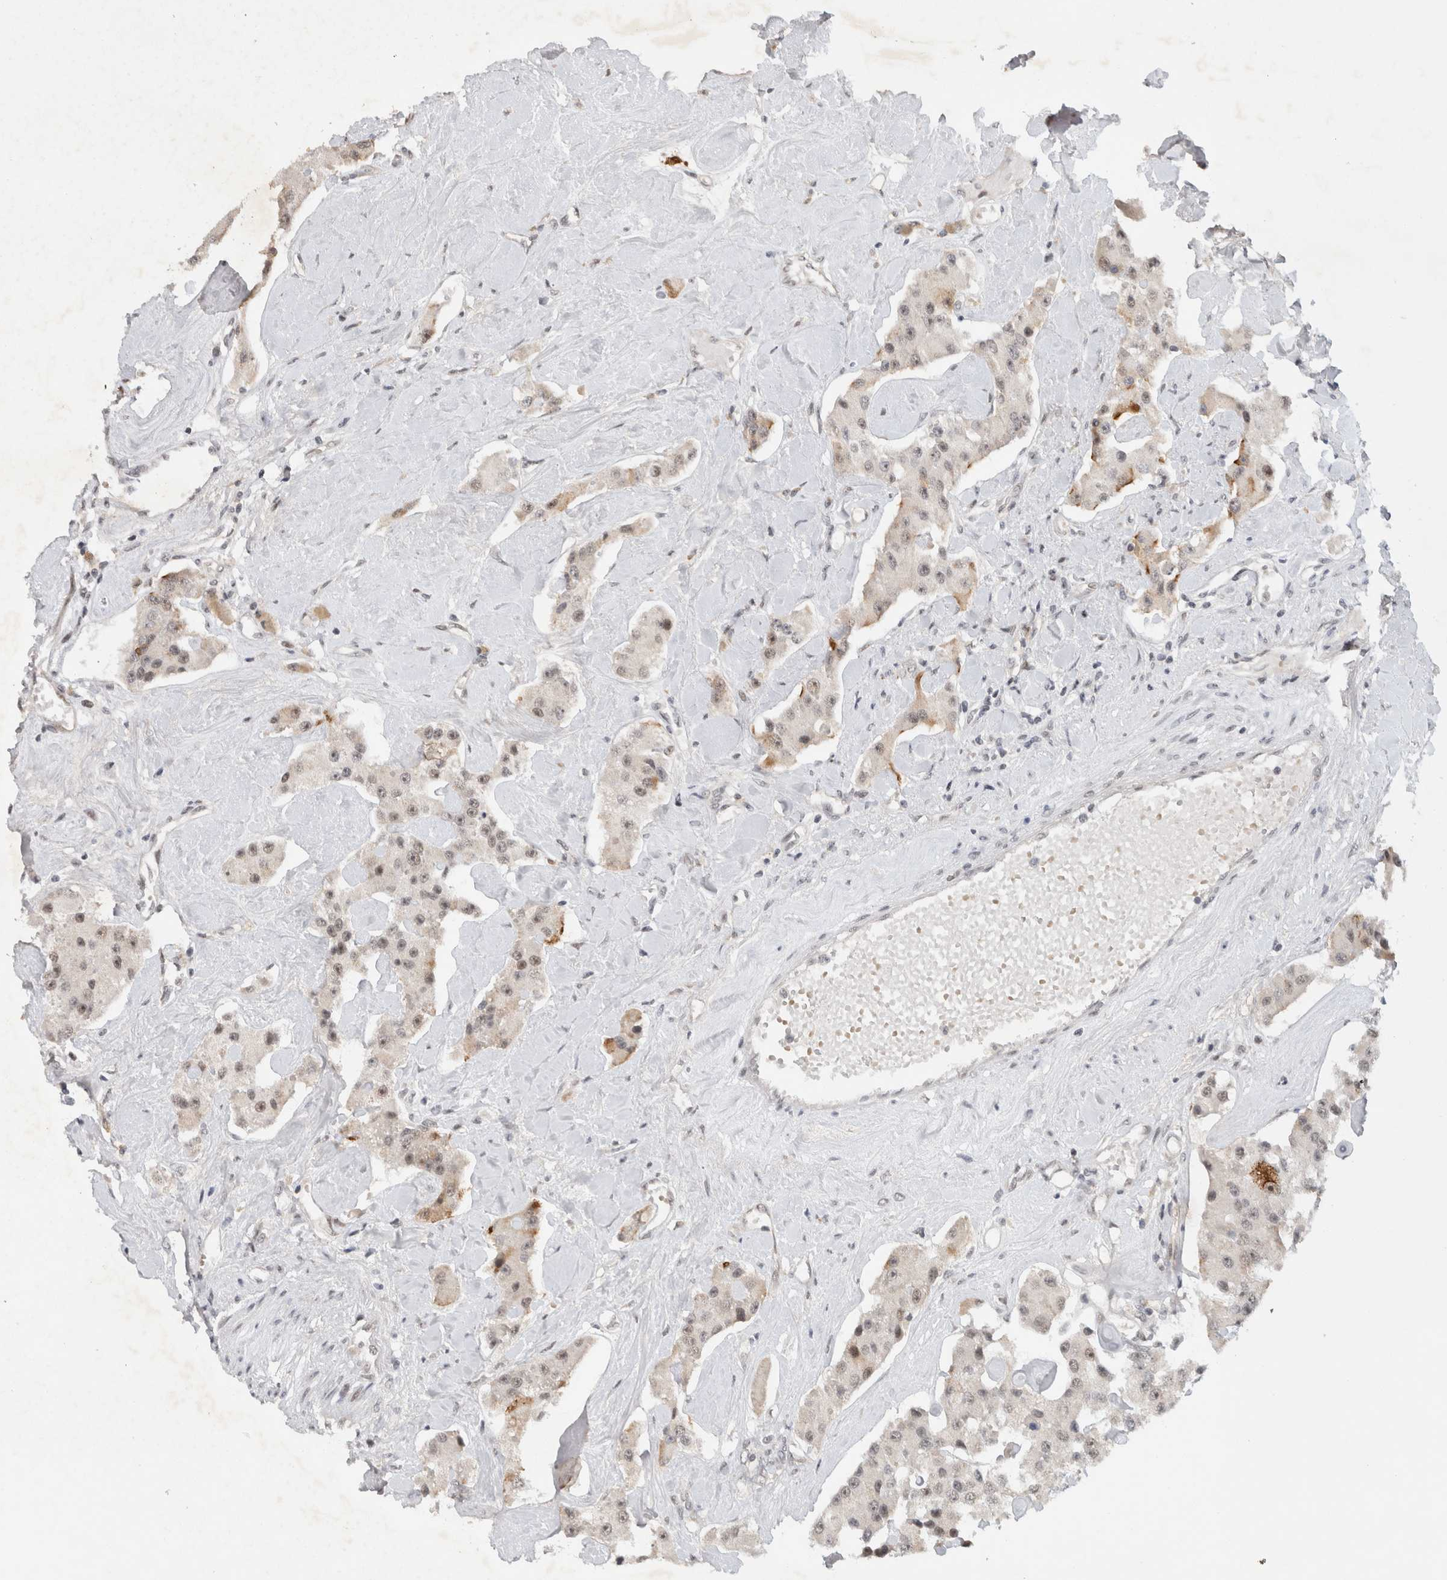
{"staining": {"intensity": "moderate", "quantity": "<25%", "location": "cytoplasmic/membranous,nuclear"}, "tissue": "carcinoid", "cell_type": "Tumor cells", "image_type": "cancer", "snomed": [{"axis": "morphology", "description": "Carcinoid, malignant, NOS"}, {"axis": "topography", "description": "Pancreas"}], "caption": "DAB (3,3'-diaminobenzidine) immunohistochemical staining of human carcinoid exhibits moderate cytoplasmic/membranous and nuclear protein expression in about <25% of tumor cells.", "gene": "HESX1", "patient": {"sex": "male", "age": 41}}